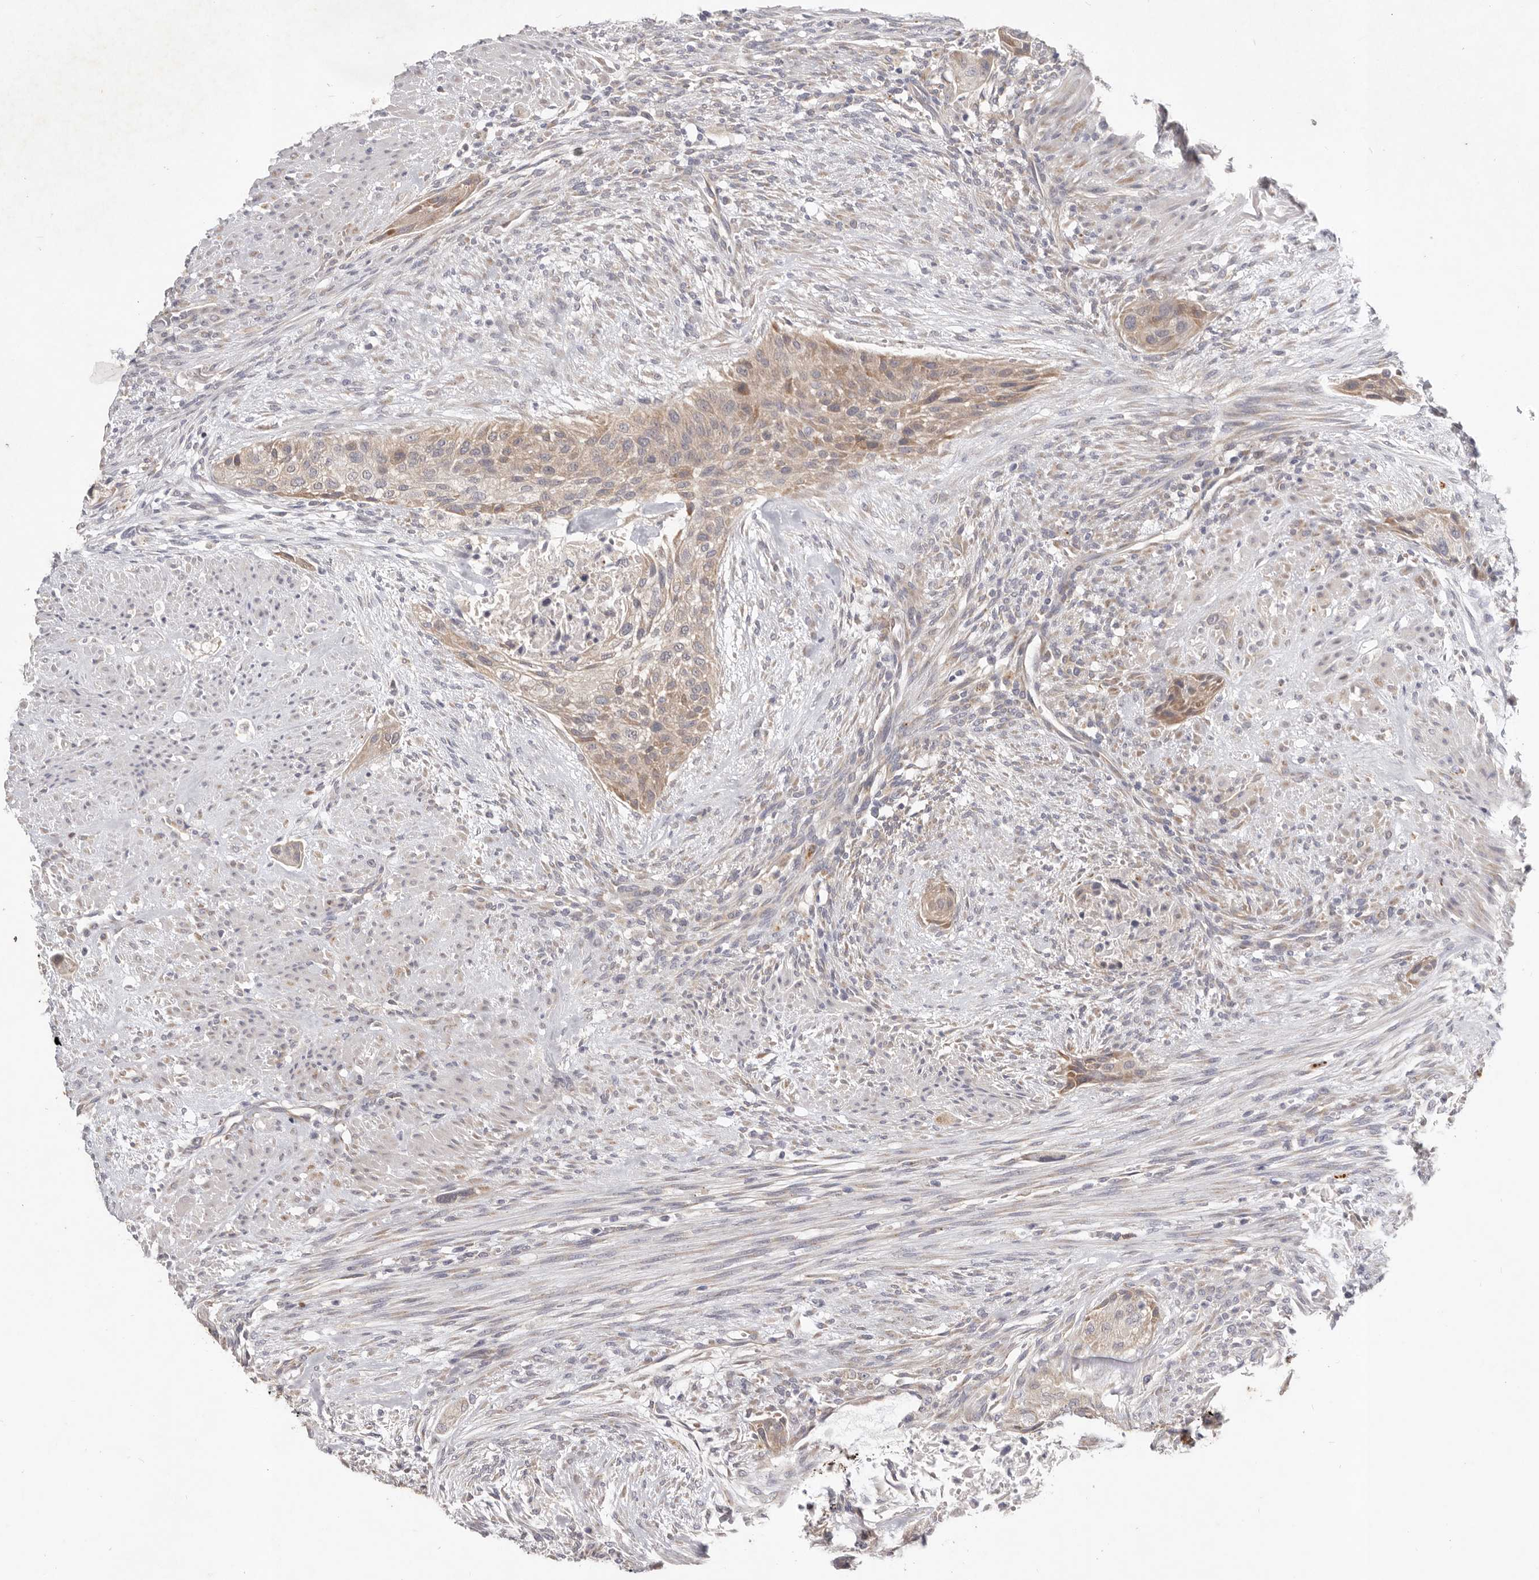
{"staining": {"intensity": "weak", "quantity": ">75%", "location": "cytoplasmic/membranous"}, "tissue": "urothelial cancer", "cell_type": "Tumor cells", "image_type": "cancer", "snomed": [{"axis": "morphology", "description": "Urothelial carcinoma, High grade"}, {"axis": "topography", "description": "Urinary bladder"}], "caption": "Brown immunohistochemical staining in human urothelial carcinoma (high-grade) shows weak cytoplasmic/membranous staining in approximately >75% of tumor cells.", "gene": "WDR77", "patient": {"sex": "male", "age": 35}}